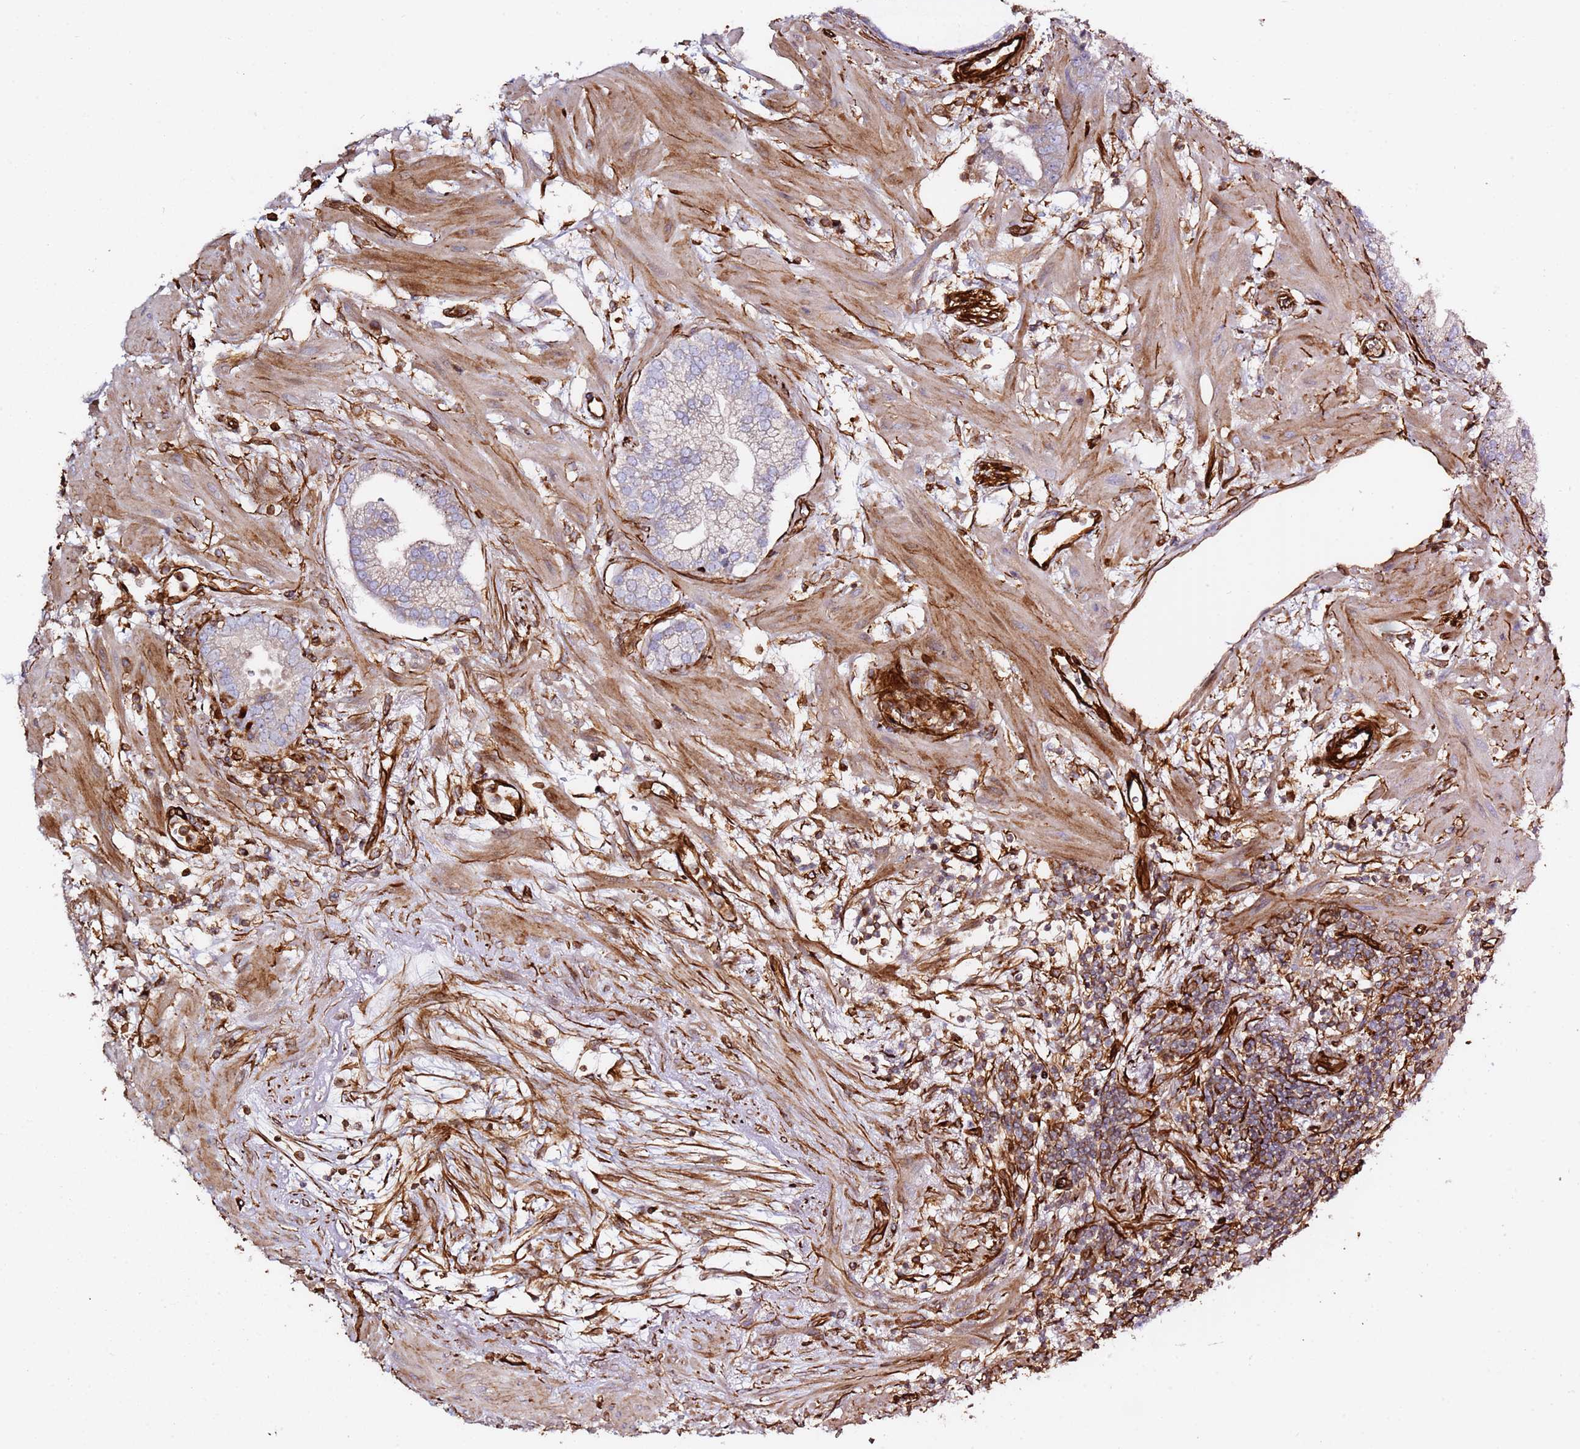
{"staining": {"intensity": "negative", "quantity": "none", "location": "none"}, "tissue": "prostate cancer", "cell_type": "Tumor cells", "image_type": "cancer", "snomed": [{"axis": "morphology", "description": "Adenocarcinoma, High grade"}, {"axis": "topography", "description": "Prostate"}], "caption": "The immunohistochemistry micrograph has no significant staining in tumor cells of prostate high-grade adenocarcinoma tissue.", "gene": "MRGPRE", "patient": {"sex": "male", "age": 63}}